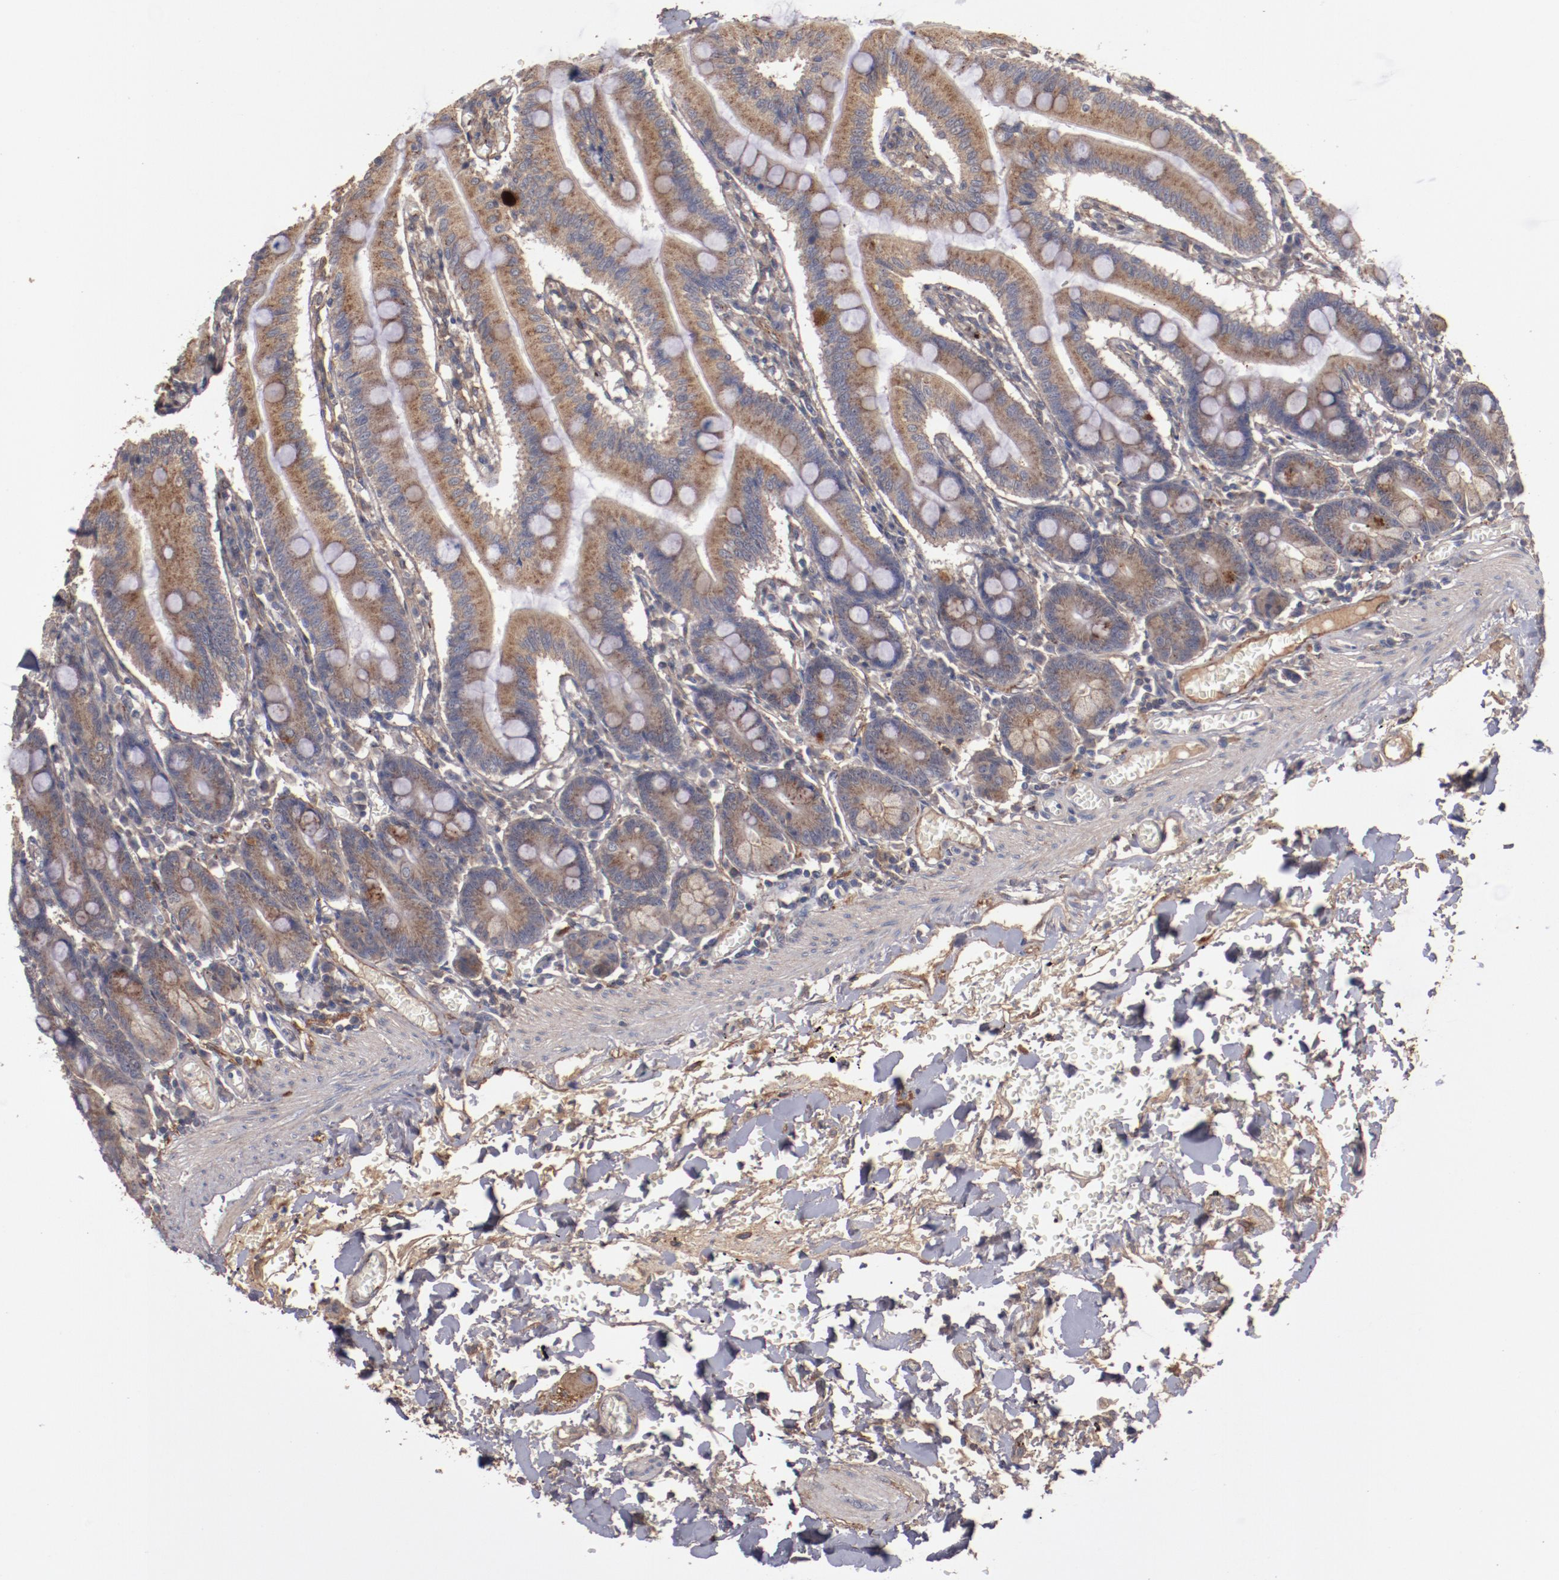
{"staining": {"intensity": "moderate", "quantity": ">75%", "location": "cytoplasmic/membranous"}, "tissue": "small intestine", "cell_type": "Glandular cells", "image_type": "normal", "snomed": [{"axis": "morphology", "description": "Normal tissue, NOS"}, {"axis": "topography", "description": "Small intestine"}], "caption": "IHC staining of benign small intestine, which reveals medium levels of moderate cytoplasmic/membranous expression in approximately >75% of glandular cells indicating moderate cytoplasmic/membranous protein staining. The staining was performed using DAB (3,3'-diaminobenzidine) (brown) for protein detection and nuclei were counterstained in hematoxylin (blue).", "gene": "DIPK2B", "patient": {"sex": "male", "age": 71}}